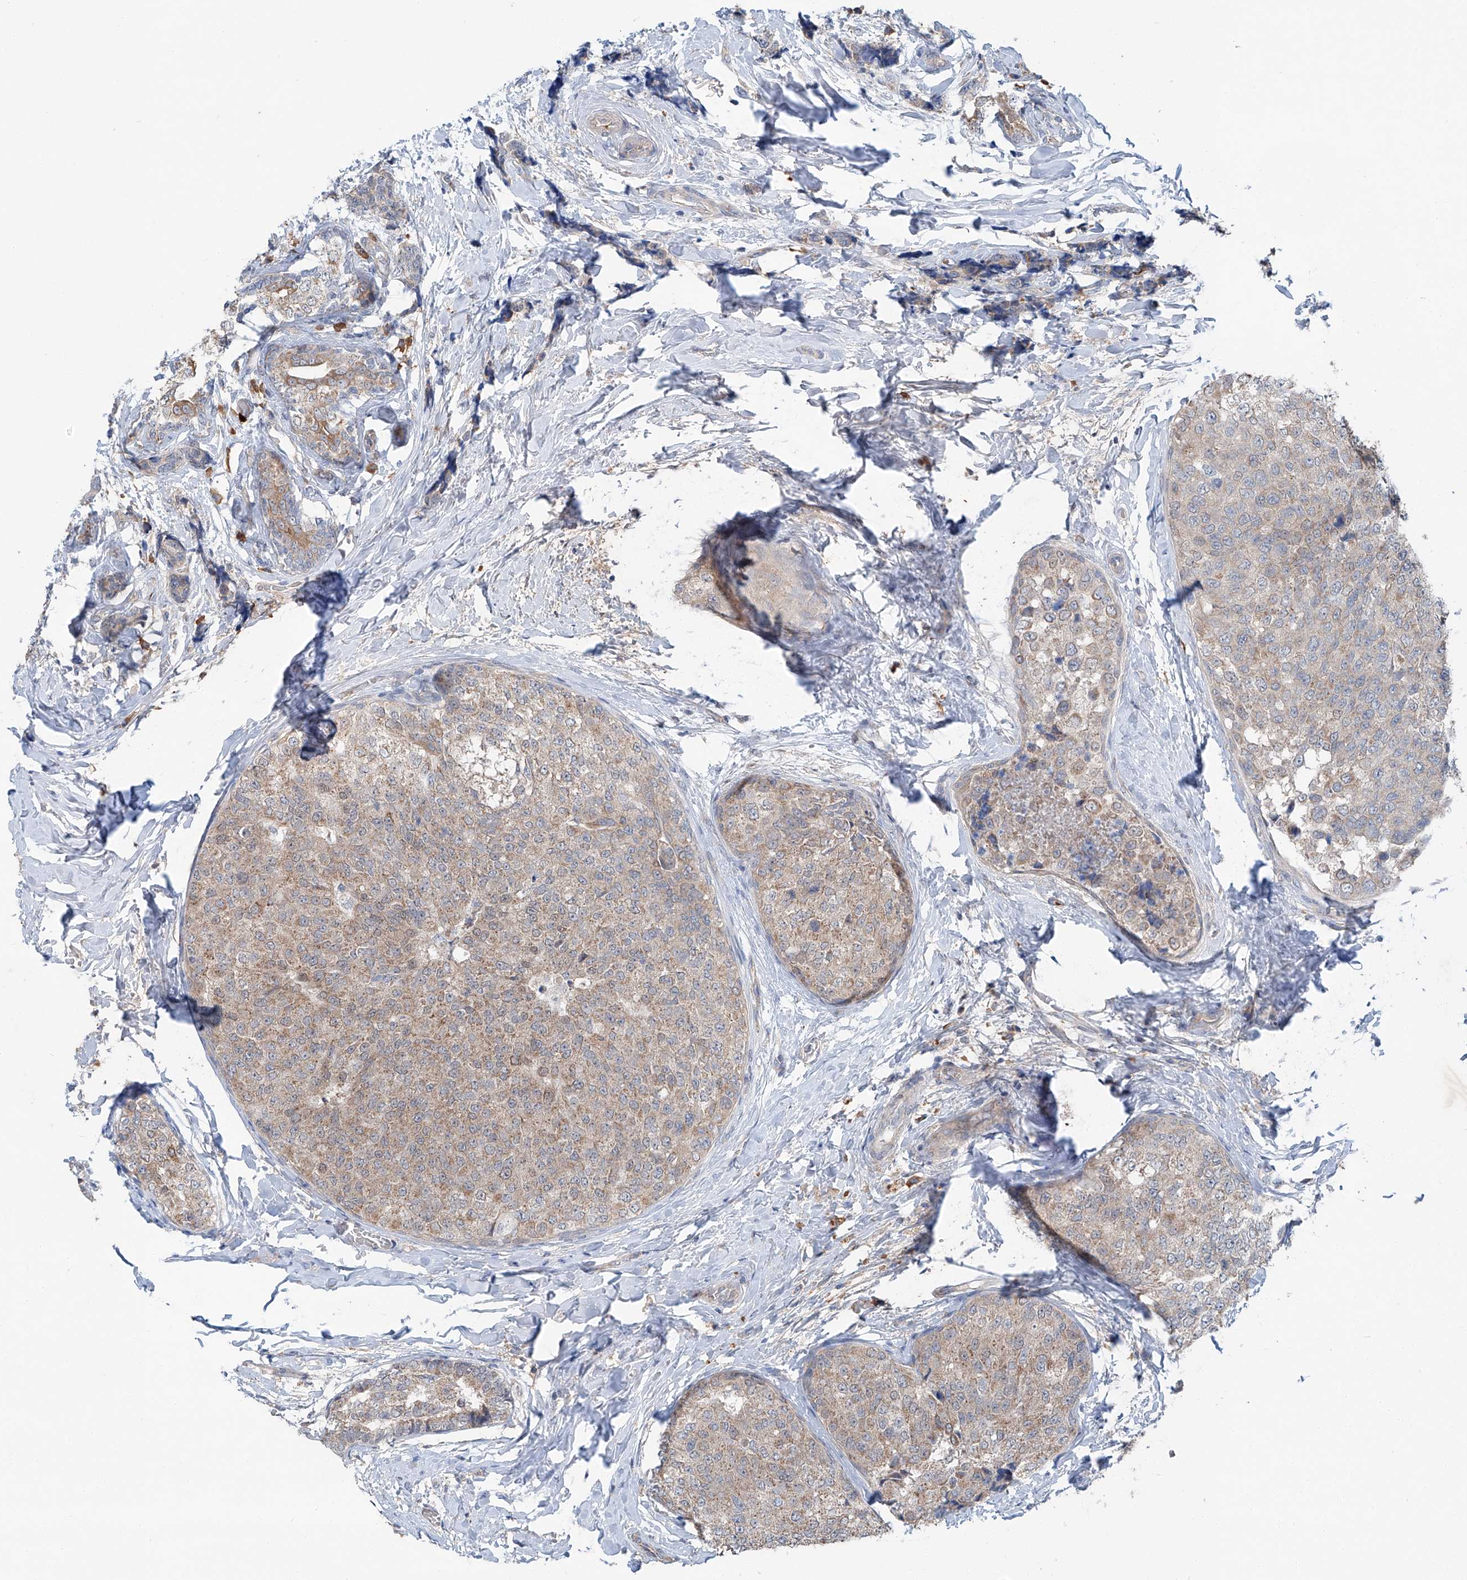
{"staining": {"intensity": "weak", "quantity": ">75%", "location": "cytoplasmic/membranous"}, "tissue": "breast cancer", "cell_type": "Tumor cells", "image_type": "cancer", "snomed": [{"axis": "morphology", "description": "Normal tissue, NOS"}, {"axis": "morphology", "description": "Duct carcinoma"}, {"axis": "topography", "description": "Breast"}], "caption": "High-power microscopy captured an IHC micrograph of breast infiltrating ductal carcinoma, revealing weak cytoplasmic/membranous staining in approximately >75% of tumor cells.", "gene": "SIX4", "patient": {"sex": "female", "age": 43}}